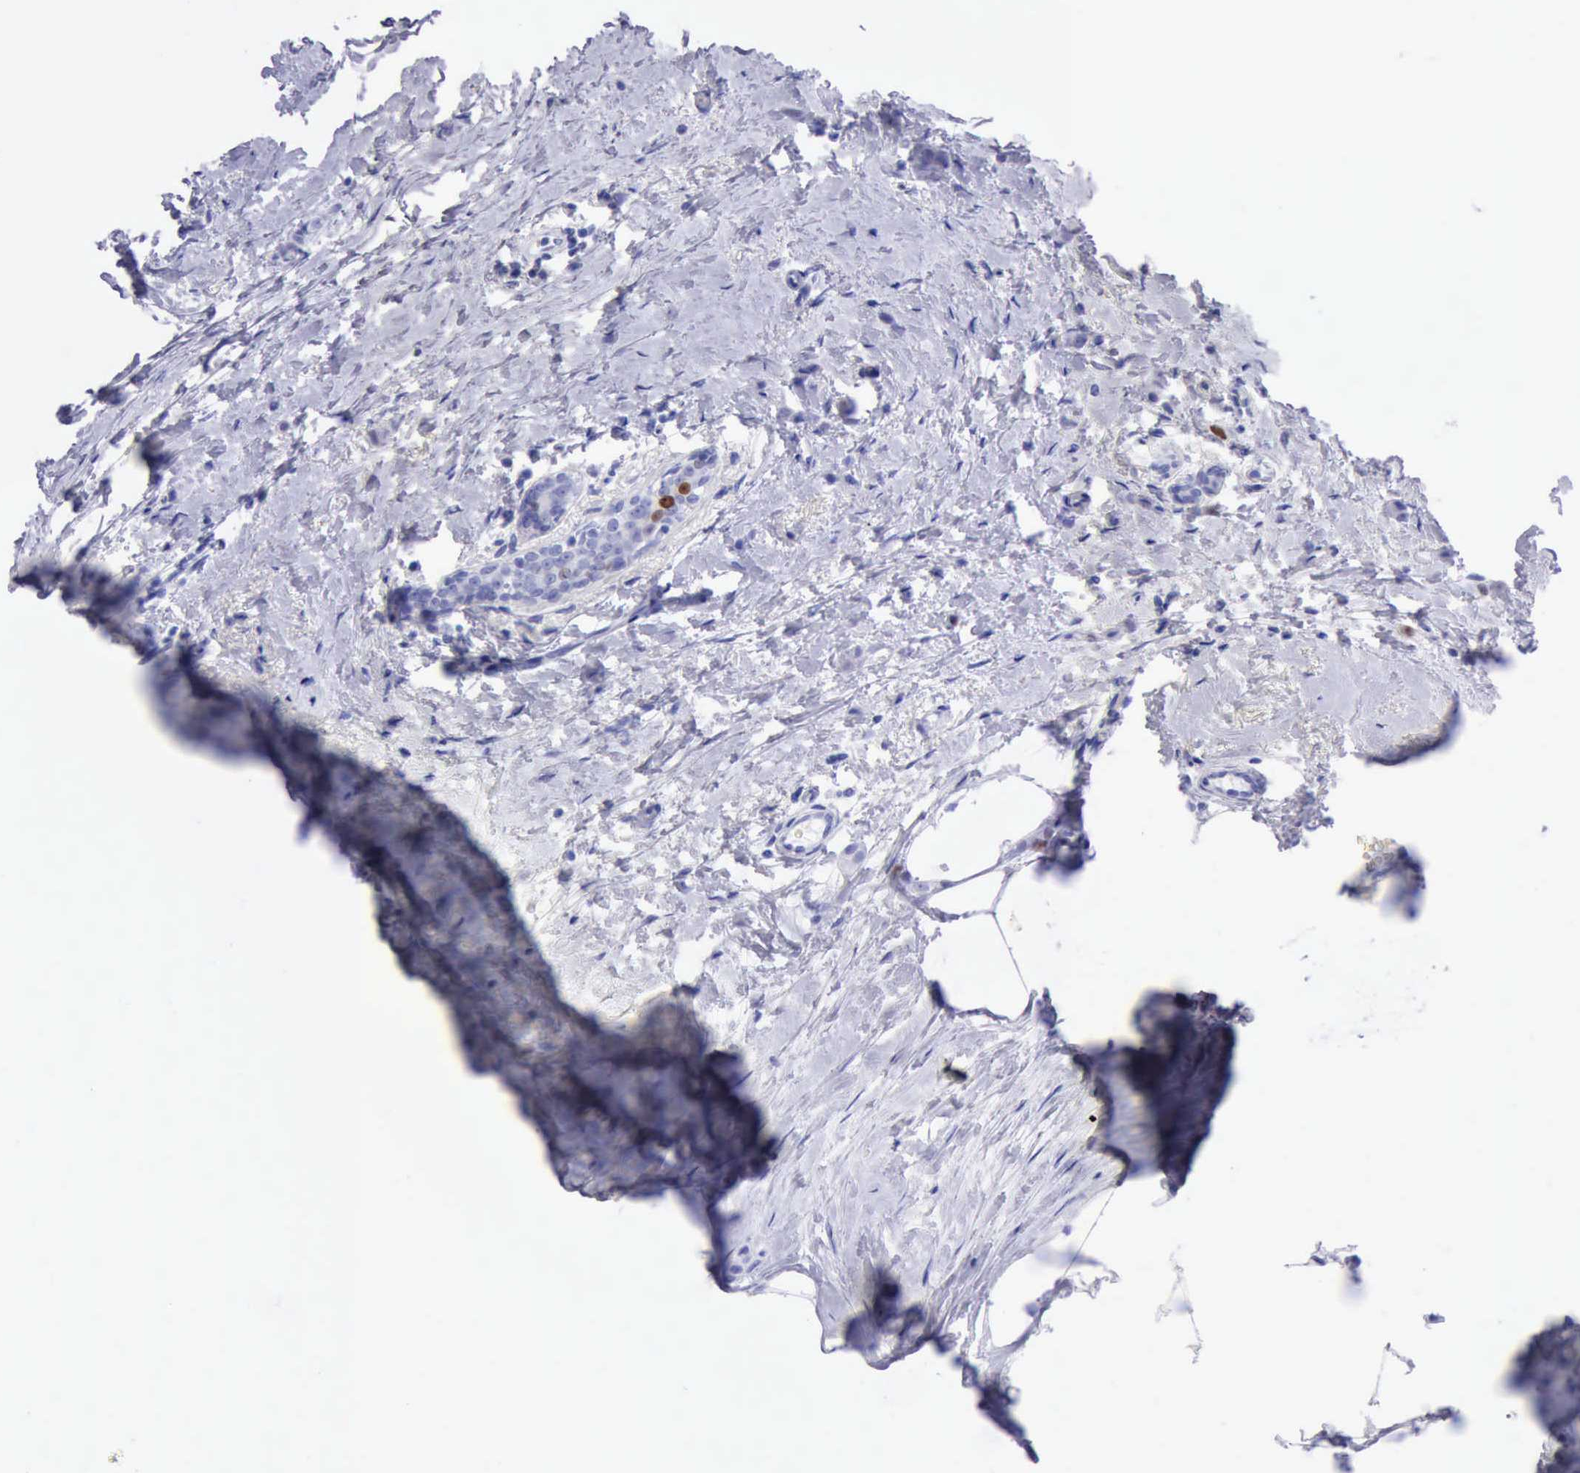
{"staining": {"intensity": "moderate", "quantity": "<25%", "location": "nuclear"}, "tissue": "breast cancer", "cell_type": "Tumor cells", "image_type": "cancer", "snomed": [{"axis": "morphology", "description": "Lobular carcinoma"}, {"axis": "topography", "description": "Breast"}], "caption": "Immunohistochemistry micrograph of human breast lobular carcinoma stained for a protein (brown), which exhibits low levels of moderate nuclear expression in about <25% of tumor cells.", "gene": "MCM2", "patient": {"sex": "female", "age": 55}}